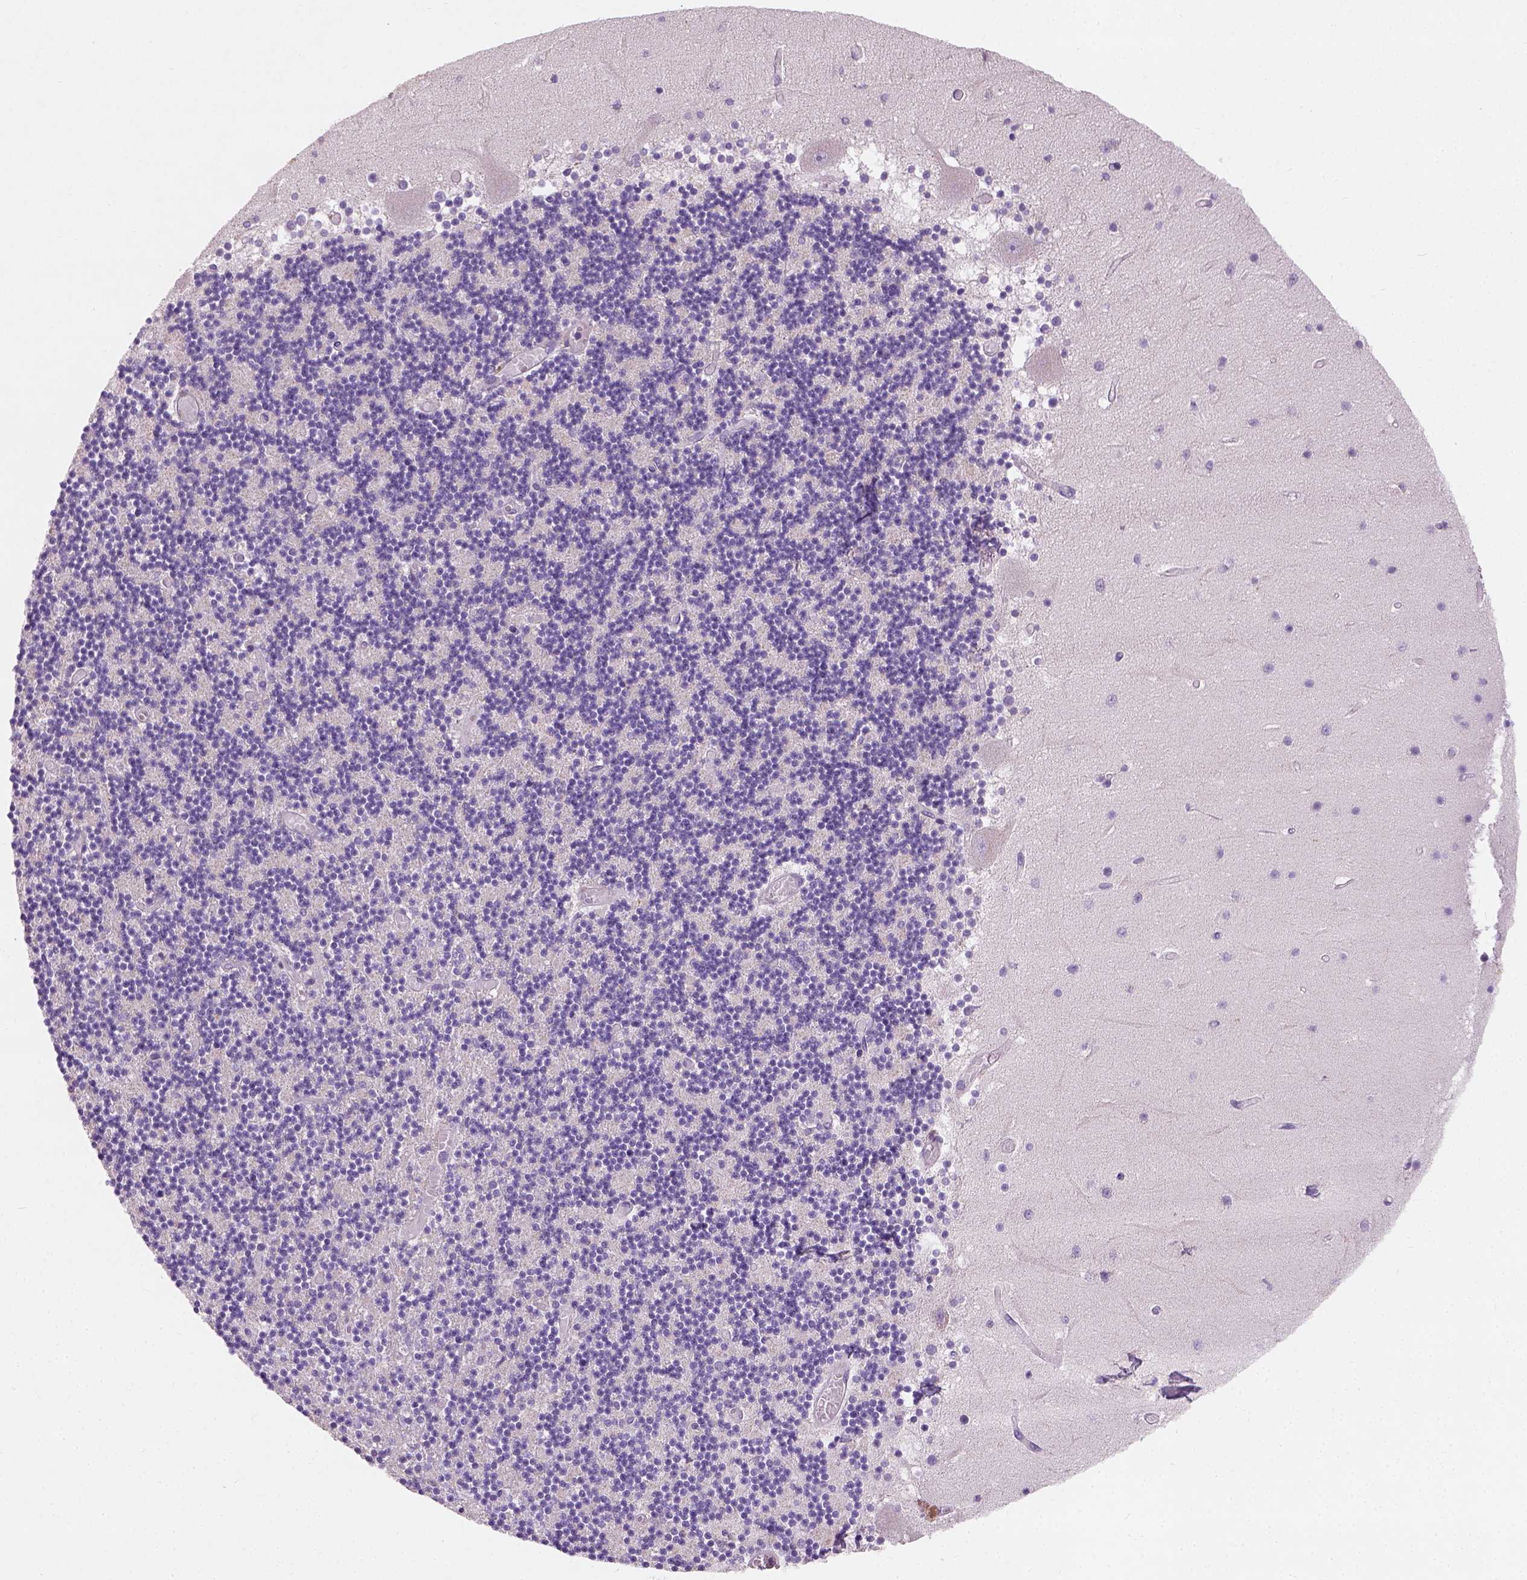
{"staining": {"intensity": "negative", "quantity": "none", "location": "none"}, "tissue": "cerebellum", "cell_type": "Cells in granular layer", "image_type": "normal", "snomed": [{"axis": "morphology", "description": "Normal tissue, NOS"}, {"axis": "topography", "description": "Cerebellum"}], "caption": "Immunohistochemistry (IHC) image of normal cerebellum: cerebellum stained with DAB (3,3'-diaminobenzidine) reveals no significant protein staining in cells in granular layer.", "gene": "CHODL", "patient": {"sex": "female", "age": 28}}